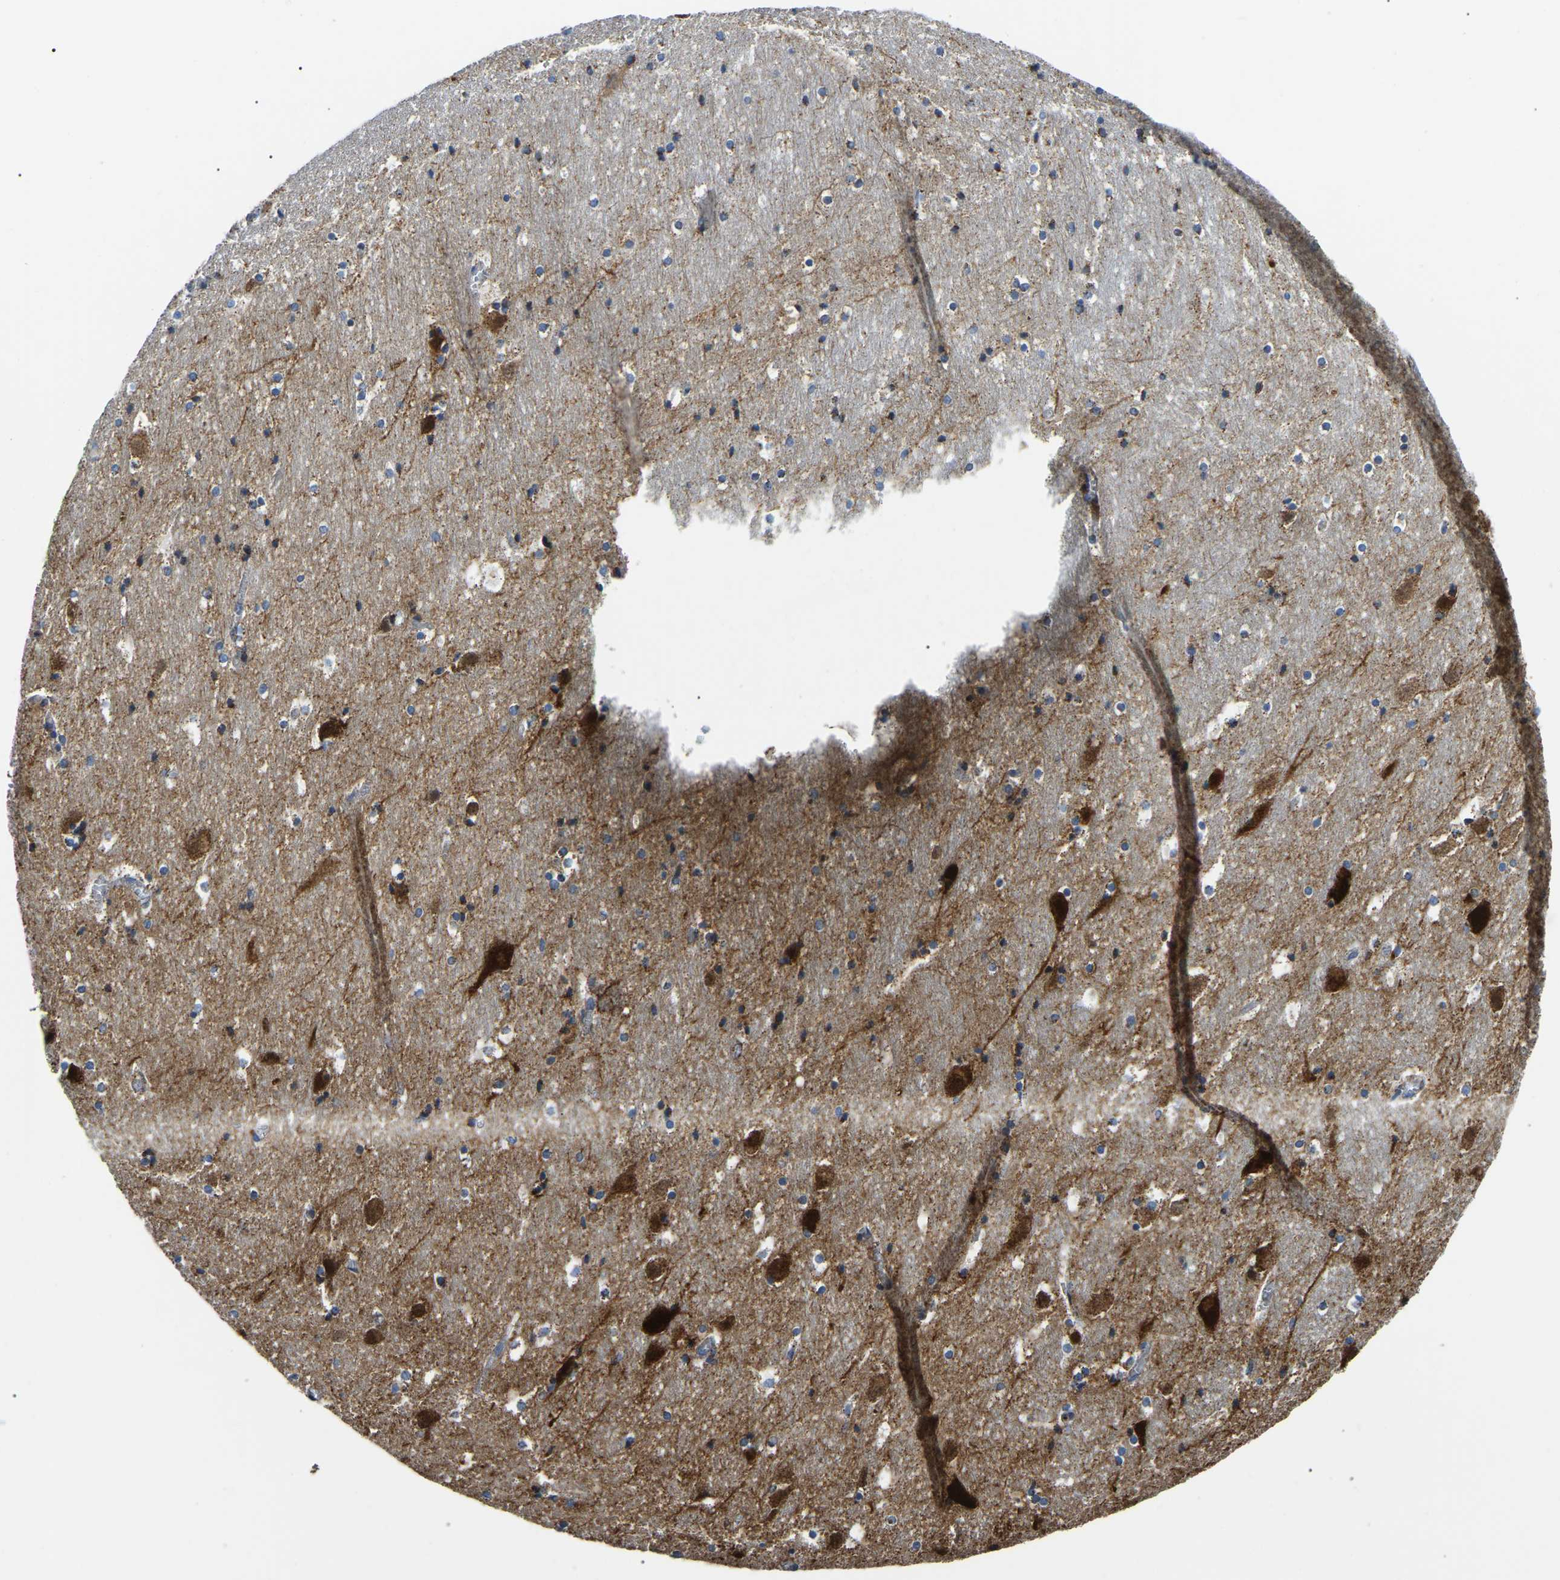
{"staining": {"intensity": "moderate", "quantity": "25%-75%", "location": "cytoplasmic/membranous"}, "tissue": "hippocampus", "cell_type": "Glial cells", "image_type": "normal", "snomed": [{"axis": "morphology", "description": "Normal tissue, NOS"}, {"axis": "topography", "description": "Hippocampus"}], "caption": "Moderate cytoplasmic/membranous staining is seen in approximately 25%-75% of glial cells in unremarkable hippocampus. (brown staining indicates protein expression, while blue staining denotes nuclei).", "gene": "PPM1E", "patient": {"sex": "male", "age": 45}}